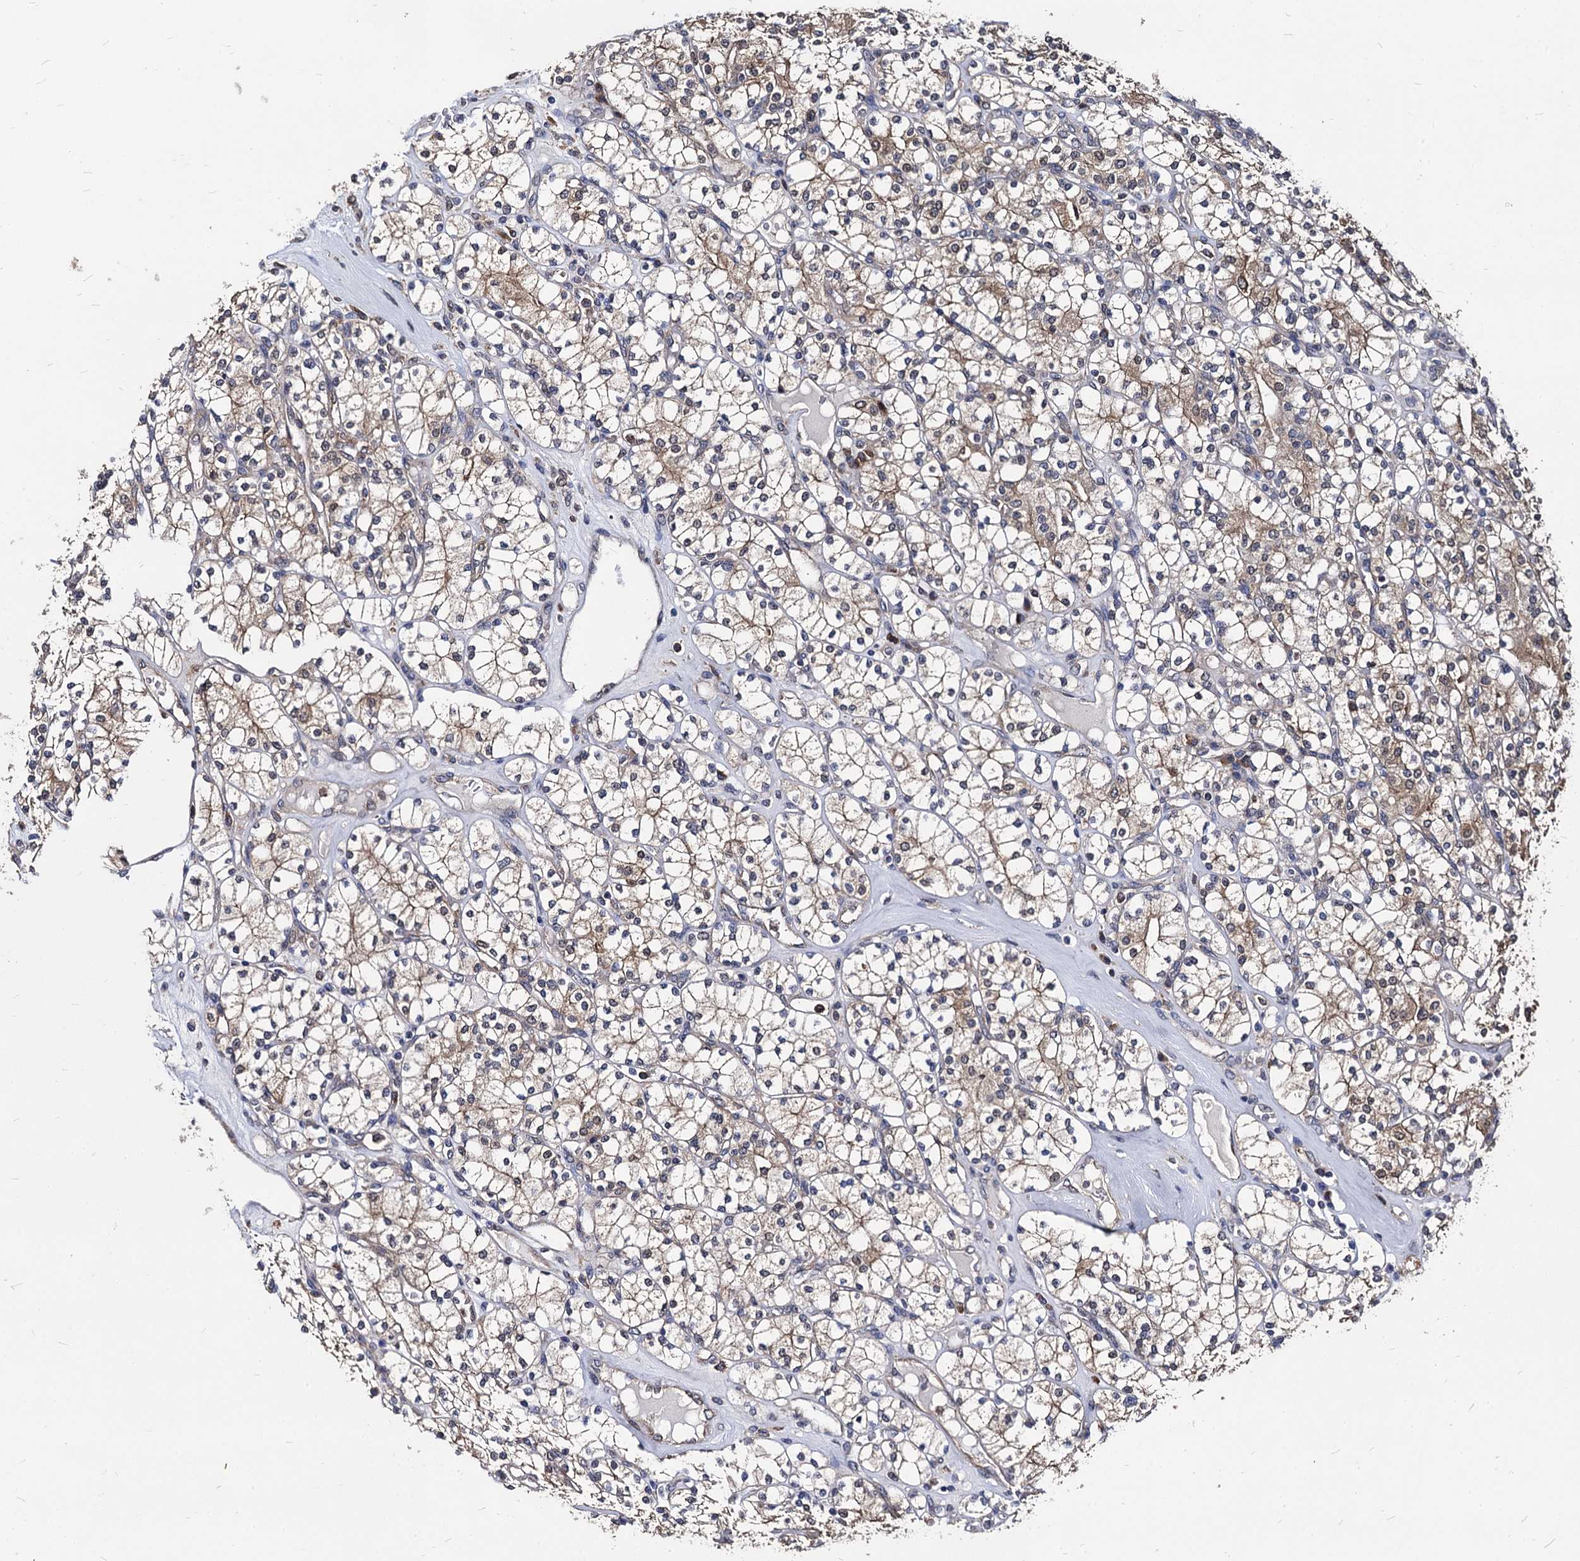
{"staining": {"intensity": "weak", "quantity": "<25%", "location": "cytoplasmic/membranous"}, "tissue": "renal cancer", "cell_type": "Tumor cells", "image_type": "cancer", "snomed": [{"axis": "morphology", "description": "Adenocarcinoma, NOS"}, {"axis": "topography", "description": "Kidney"}], "caption": "IHC of adenocarcinoma (renal) demonstrates no positivity in tumor cells.", "gene": "NME1", "patient": {"sex": "male", "age": 77}}